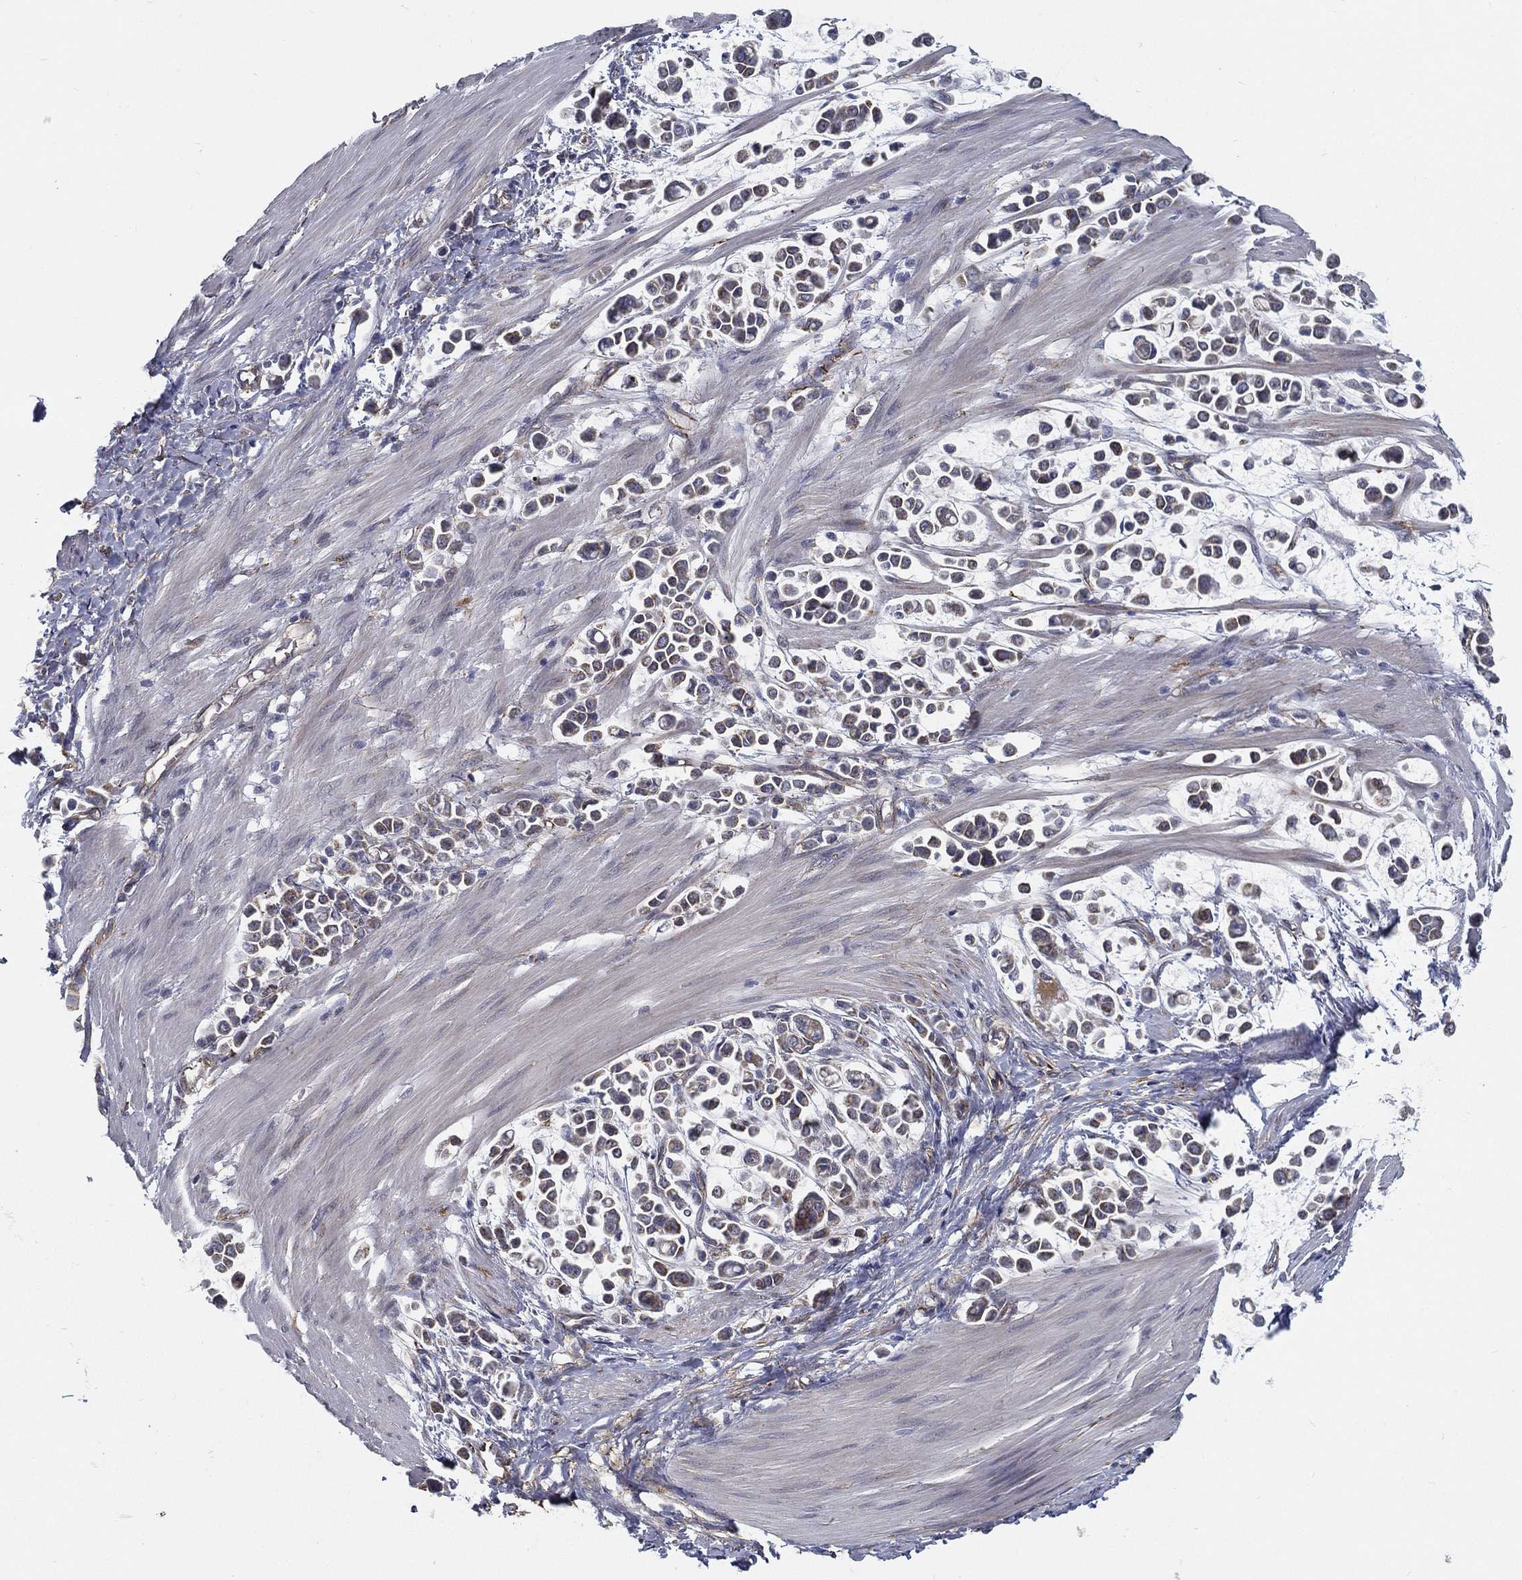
{"staining": {"intensity": "weak", "quantity": "25%-75%", "location": "cytoplasmic/membranous"}, "tissue": "stomach cancer", "cell_type": "Tumor cells", "image_type": "cancer", "snomed": [{"axis": "morphology", "description": "Adenocarcinoma, NOS"}, {"axis": "topography", "description": "Stomach"}], "caption": "Protein analysis of stomach cancer (adenocarcinoma) tissue reveals weak cytoplasmic/membranous staining in about 25%-75% of tumor cells. The staining is performed using DAB (3,3'-diaminobenzidine) brown chromogen to label protein expression. The nuclei are counter-stained blue using hematoxylin.", "gene": "LRRC56", "patient": {"sex": "male", "age": 82}}